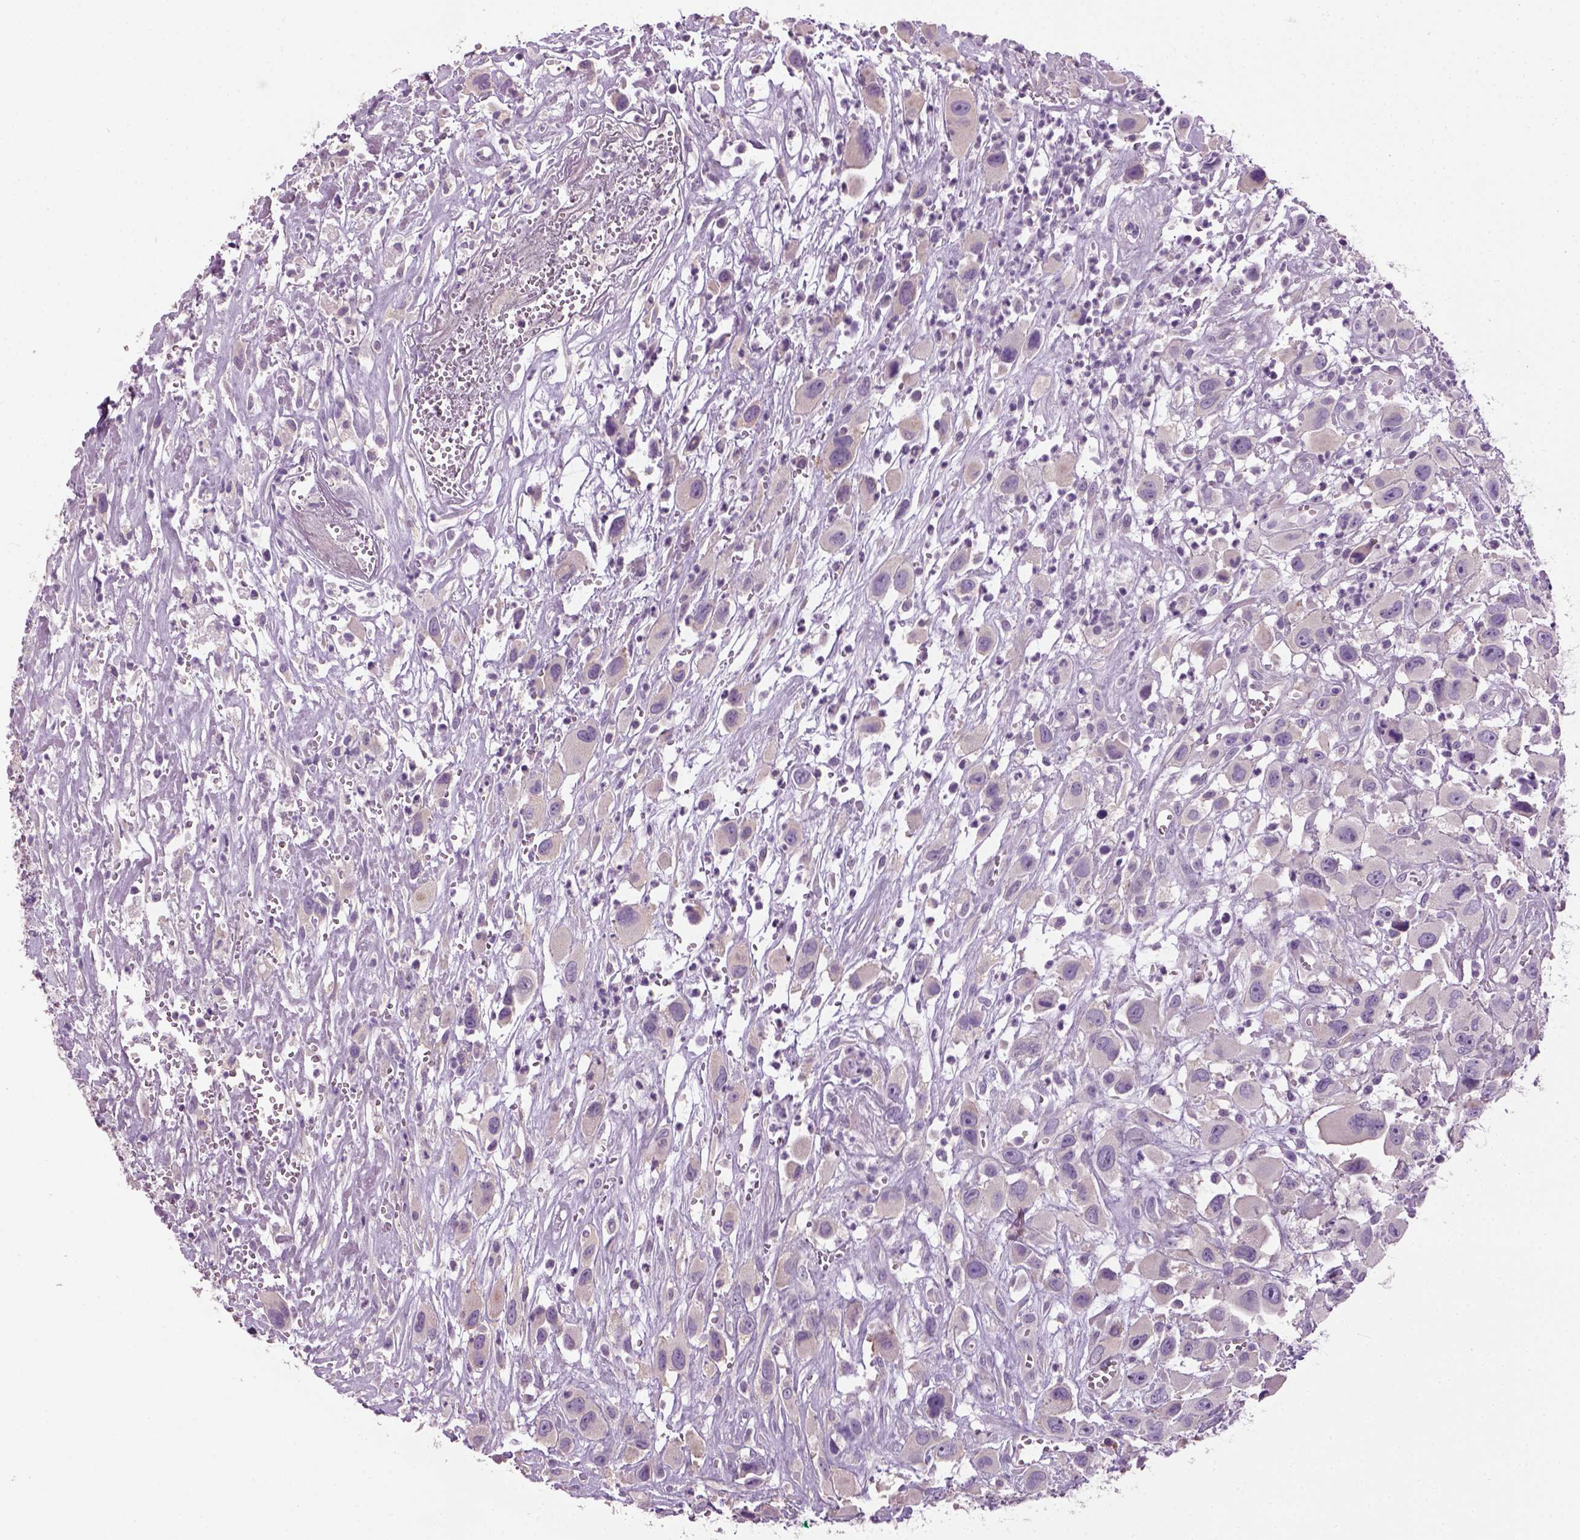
{"staining": {"intensity": "negative", "quantity": "none", "location": "none"}, "tissue": "head and neck cancer", "cell_type": "Tumor cells", "image_type": "cancer", "snomed": [{"axis": "morphology", "description": "Squamous cell carcinoma, NOS"}, {"axis": "morphology", "description": "Squamous cell carcinoma, metastatic, NOS"}, {"axis": "topography", "description": "Oral tissue"}, {"axis": "topography", "description": "Head-Neck"}], "caption": "There is no significant staining in tumor cells of head and neck squamous cell carcinoma.", "gene": "ELOVL3", "patient": {"sex": "female", "age": 85}}